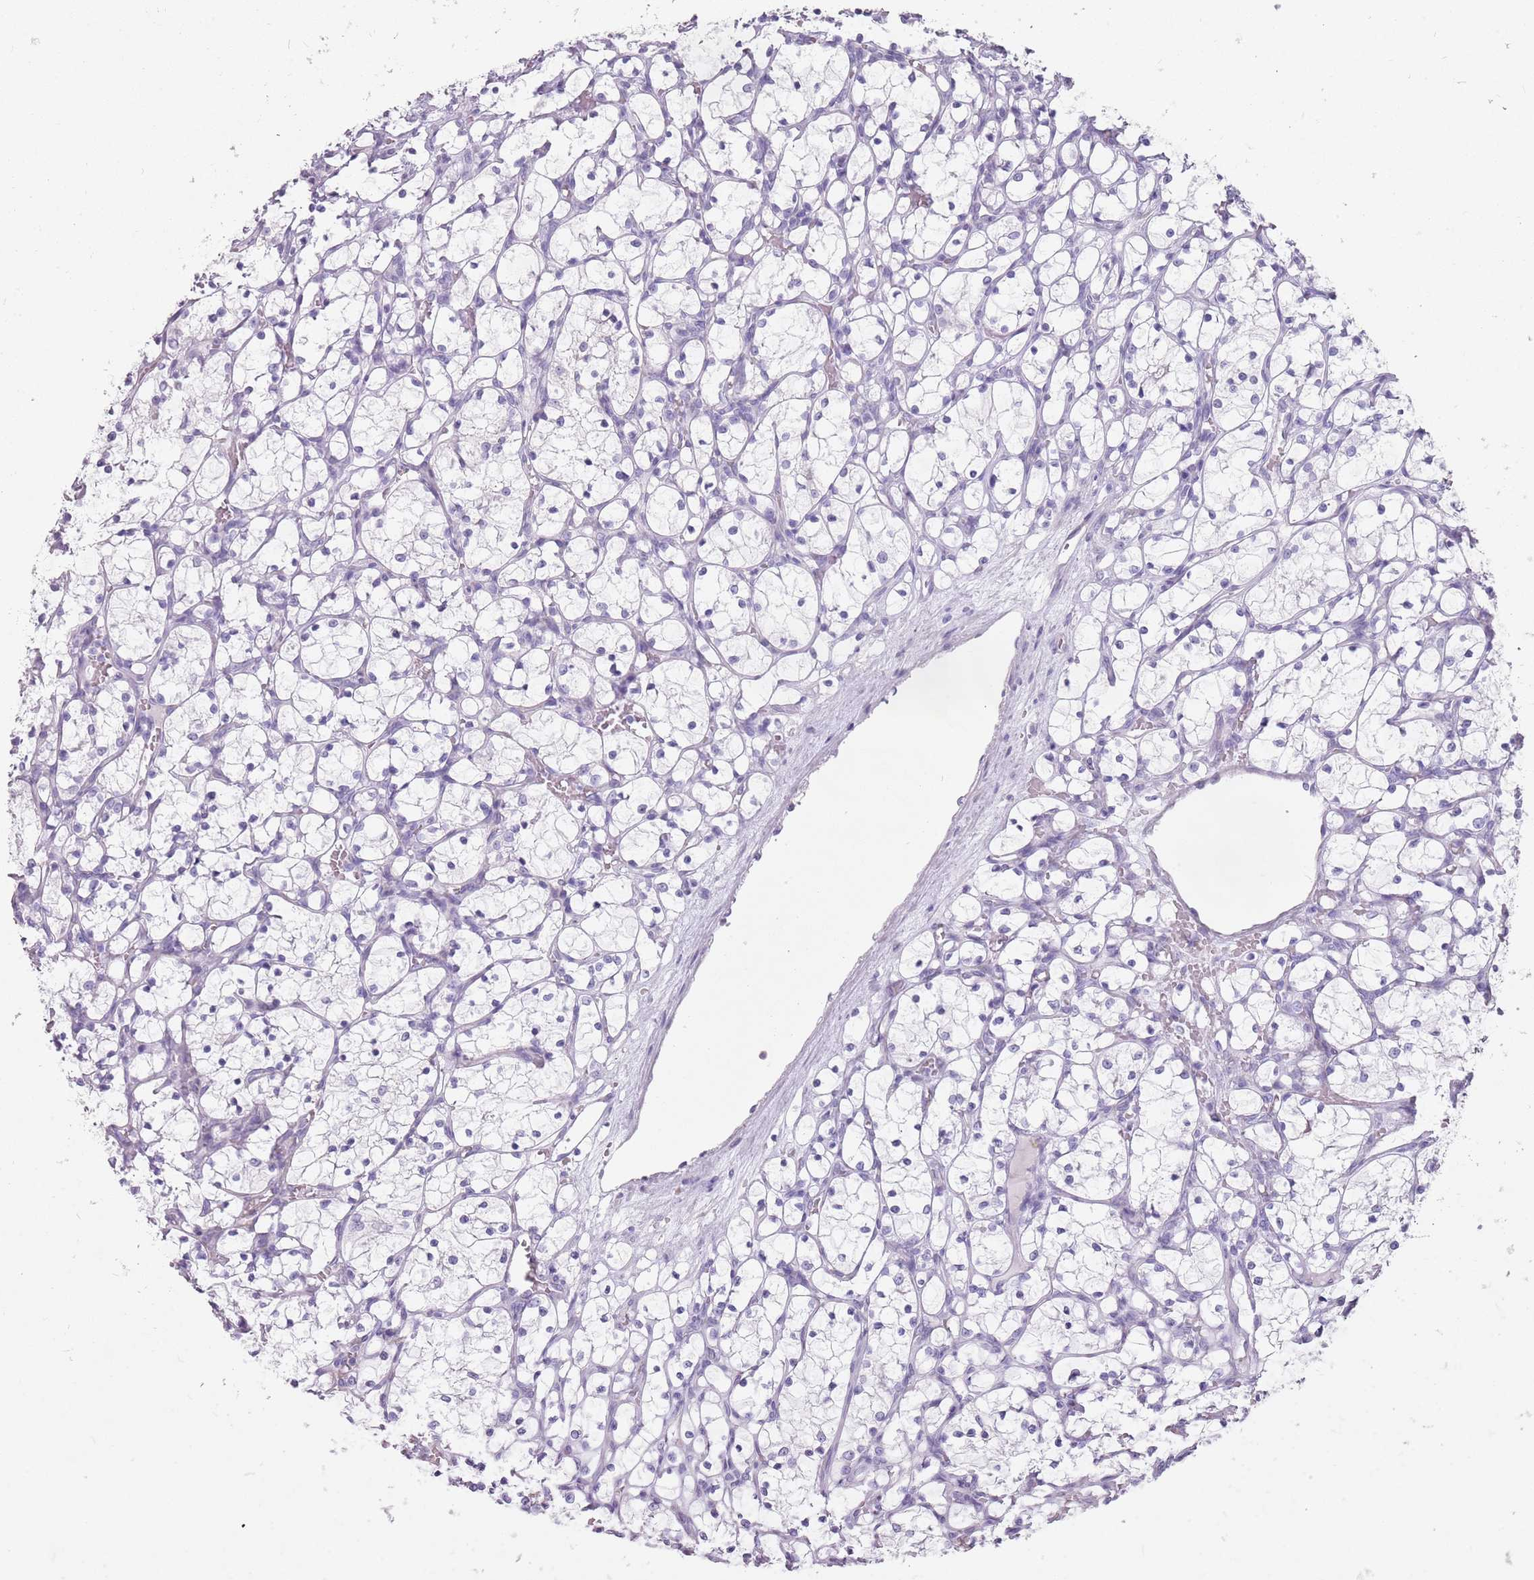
{"staining": {"intensity": "negative", "quantity": "none", "location": "none"}, "tissue": "renal cancer", "cell_type": "Tumor cells", "image_type": "cancer", "snomed": [{"axis": "morphology", "description": "Adenocarcinoma, NOS"}, {"axis": "topography", "description": "Kidney"}], "caption": "High magnification brightfield microscopy of renal adenocarcinoma stained with DAB (brown) and counterstained with hematoxylin (blue): tumor cells show no significant expression. Brightfield microscopy of immunohistochemistry stained with DAB (brown) and hematoxylin (blue), captured at high magnification.", "gene": "DDX4", "patient": {"sex": "female", "age": 69}}